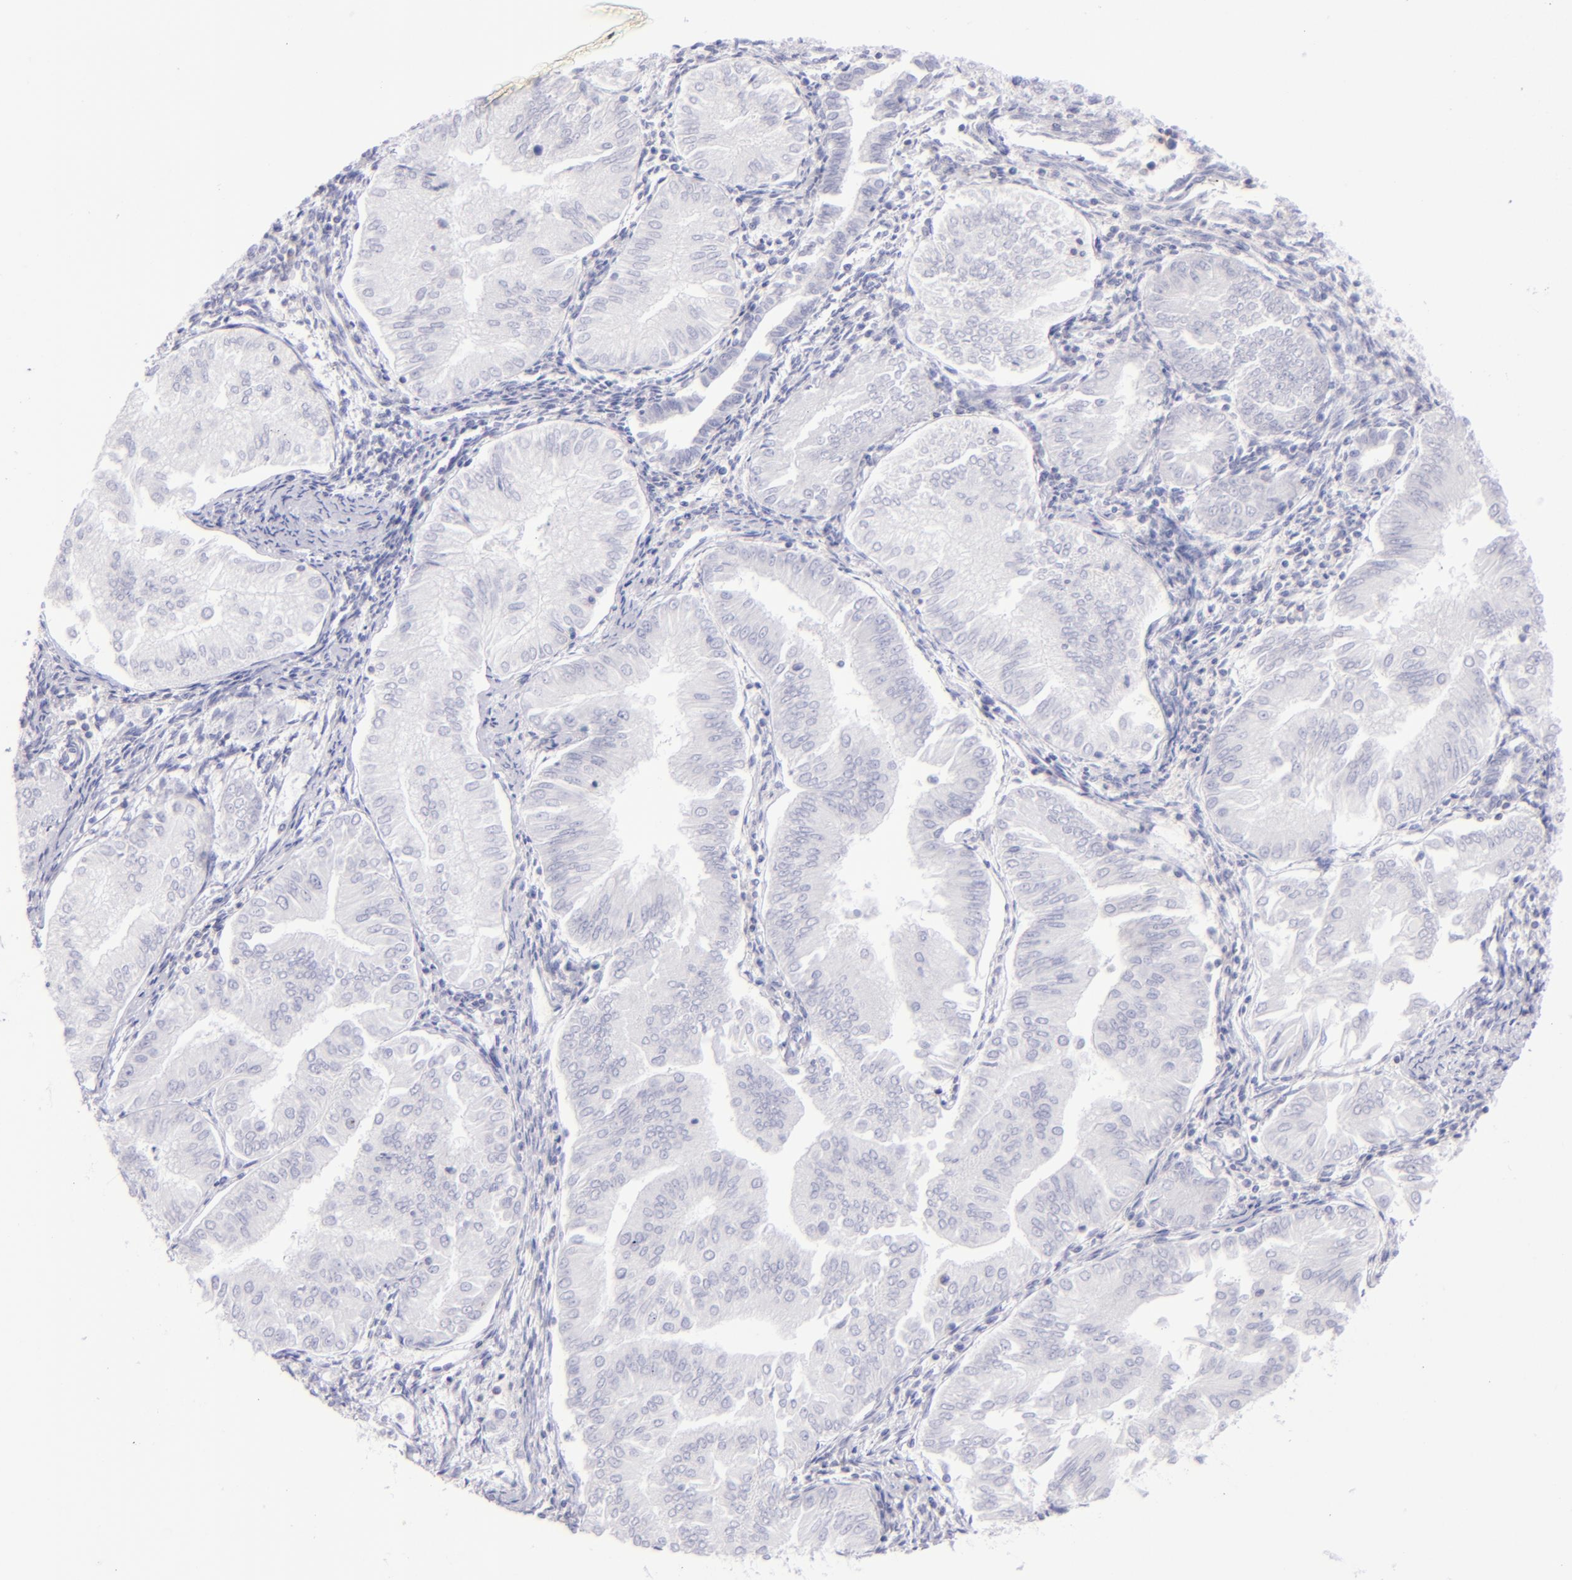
{"staining": {"intensity": "negative", "quantity": "none", "location": "none"}, "tissue": "endometrial cancer", "cell_type": "Tumor cells", "image_type": "cancer", "snomed": [{"axis": "morphology", "description": "Adenocarcinoma, NOS"}, {"axis": "topography", "description": "Endometrium"}], "caption": "Immunohistochemical staining of human endometrial adenocarcinoma shows no significant positivity in tumor cells.", "gene": "CD69", "patient": {"sex": "female", "age": 53}}